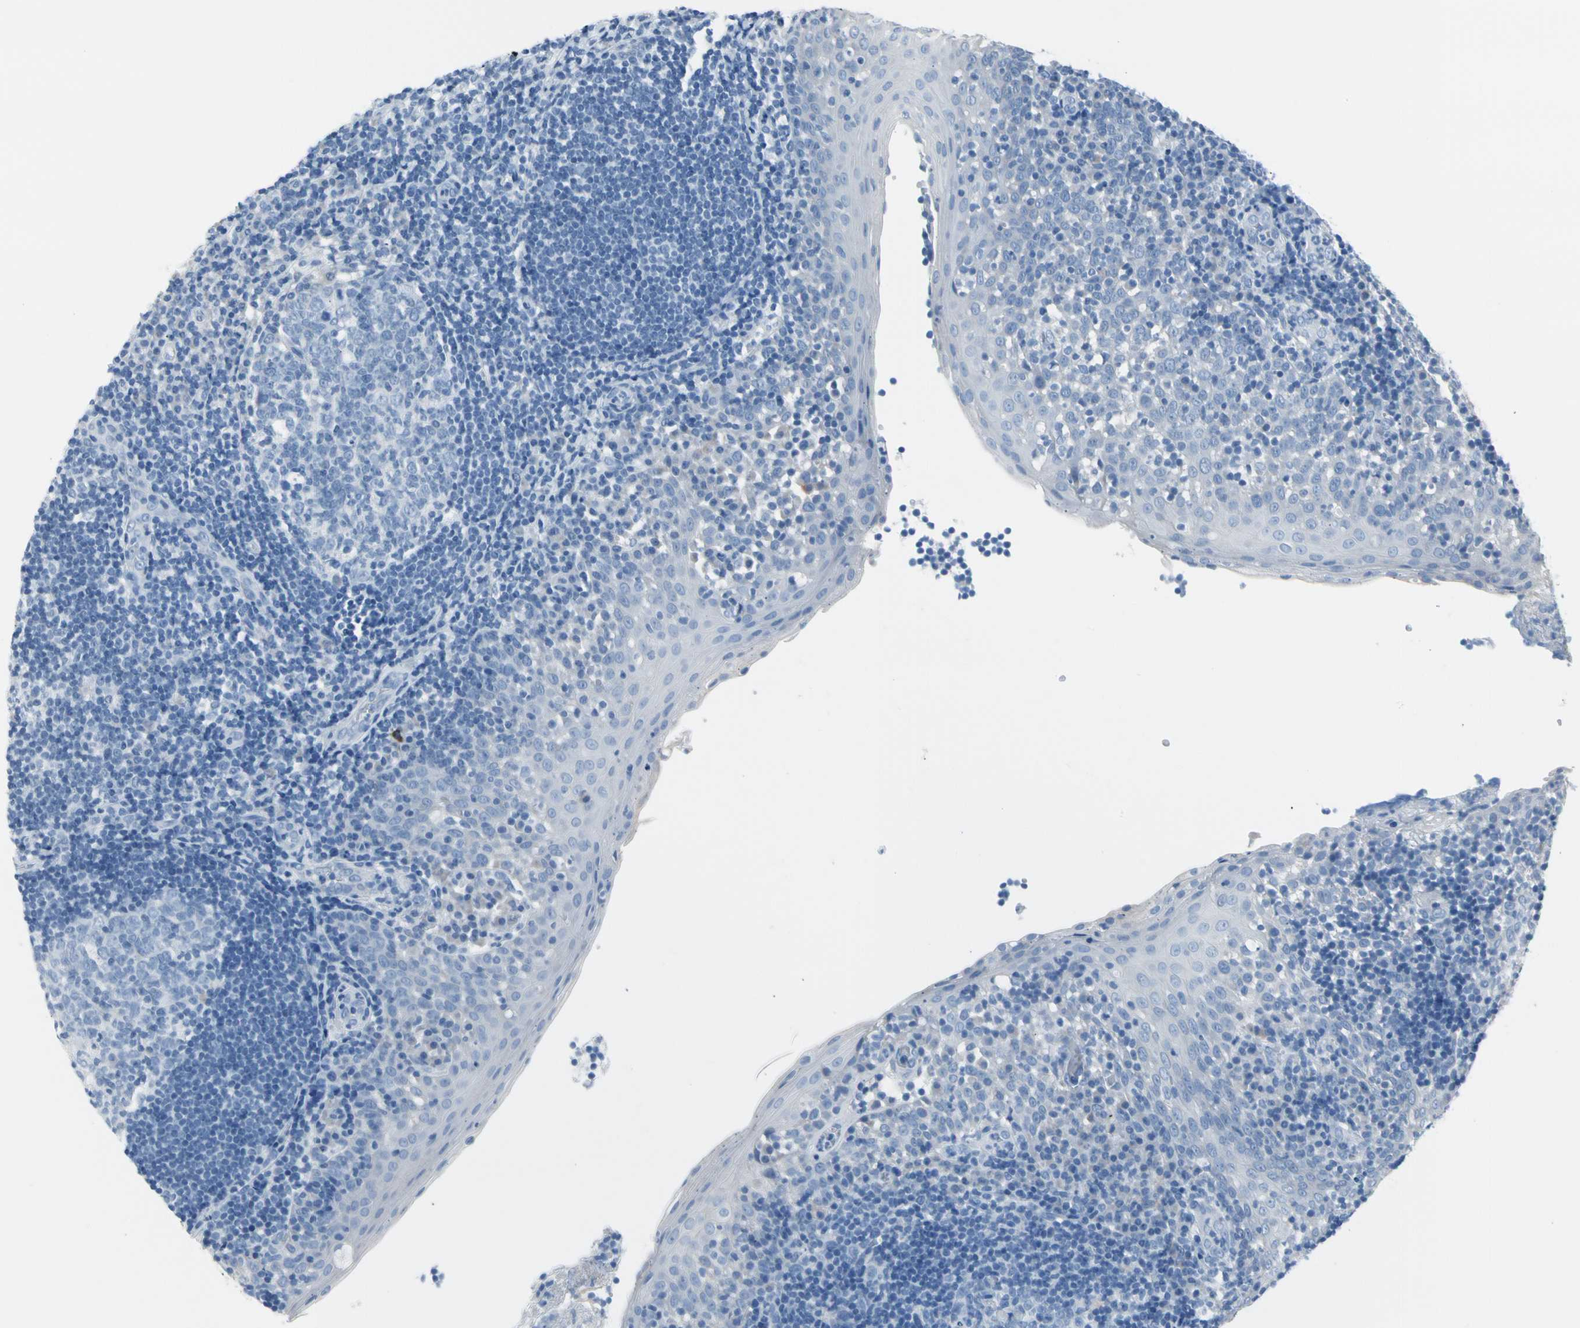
{"staining": {"intensity": "negative", "quantity": "none", "location": "none"}, "tissue": "tonsil", "cell_type": "Germinal center cells", "image_type": "normal", "snomed": [{"axis": "morphology", "description": "Normal tissue, NOS"}, {"axis": "topography", "description": "Tonsil"}], "caption": "High power microscopy micrograph of an IHC micrograph of normal tonsil, revealing no significant staining in germinal center cells. (DAB (3,3'-diaminobenzidine) immunohistochemistry, high magnification).", "gene": "TPO", "patient": {"sex": "female", "age": 40}}